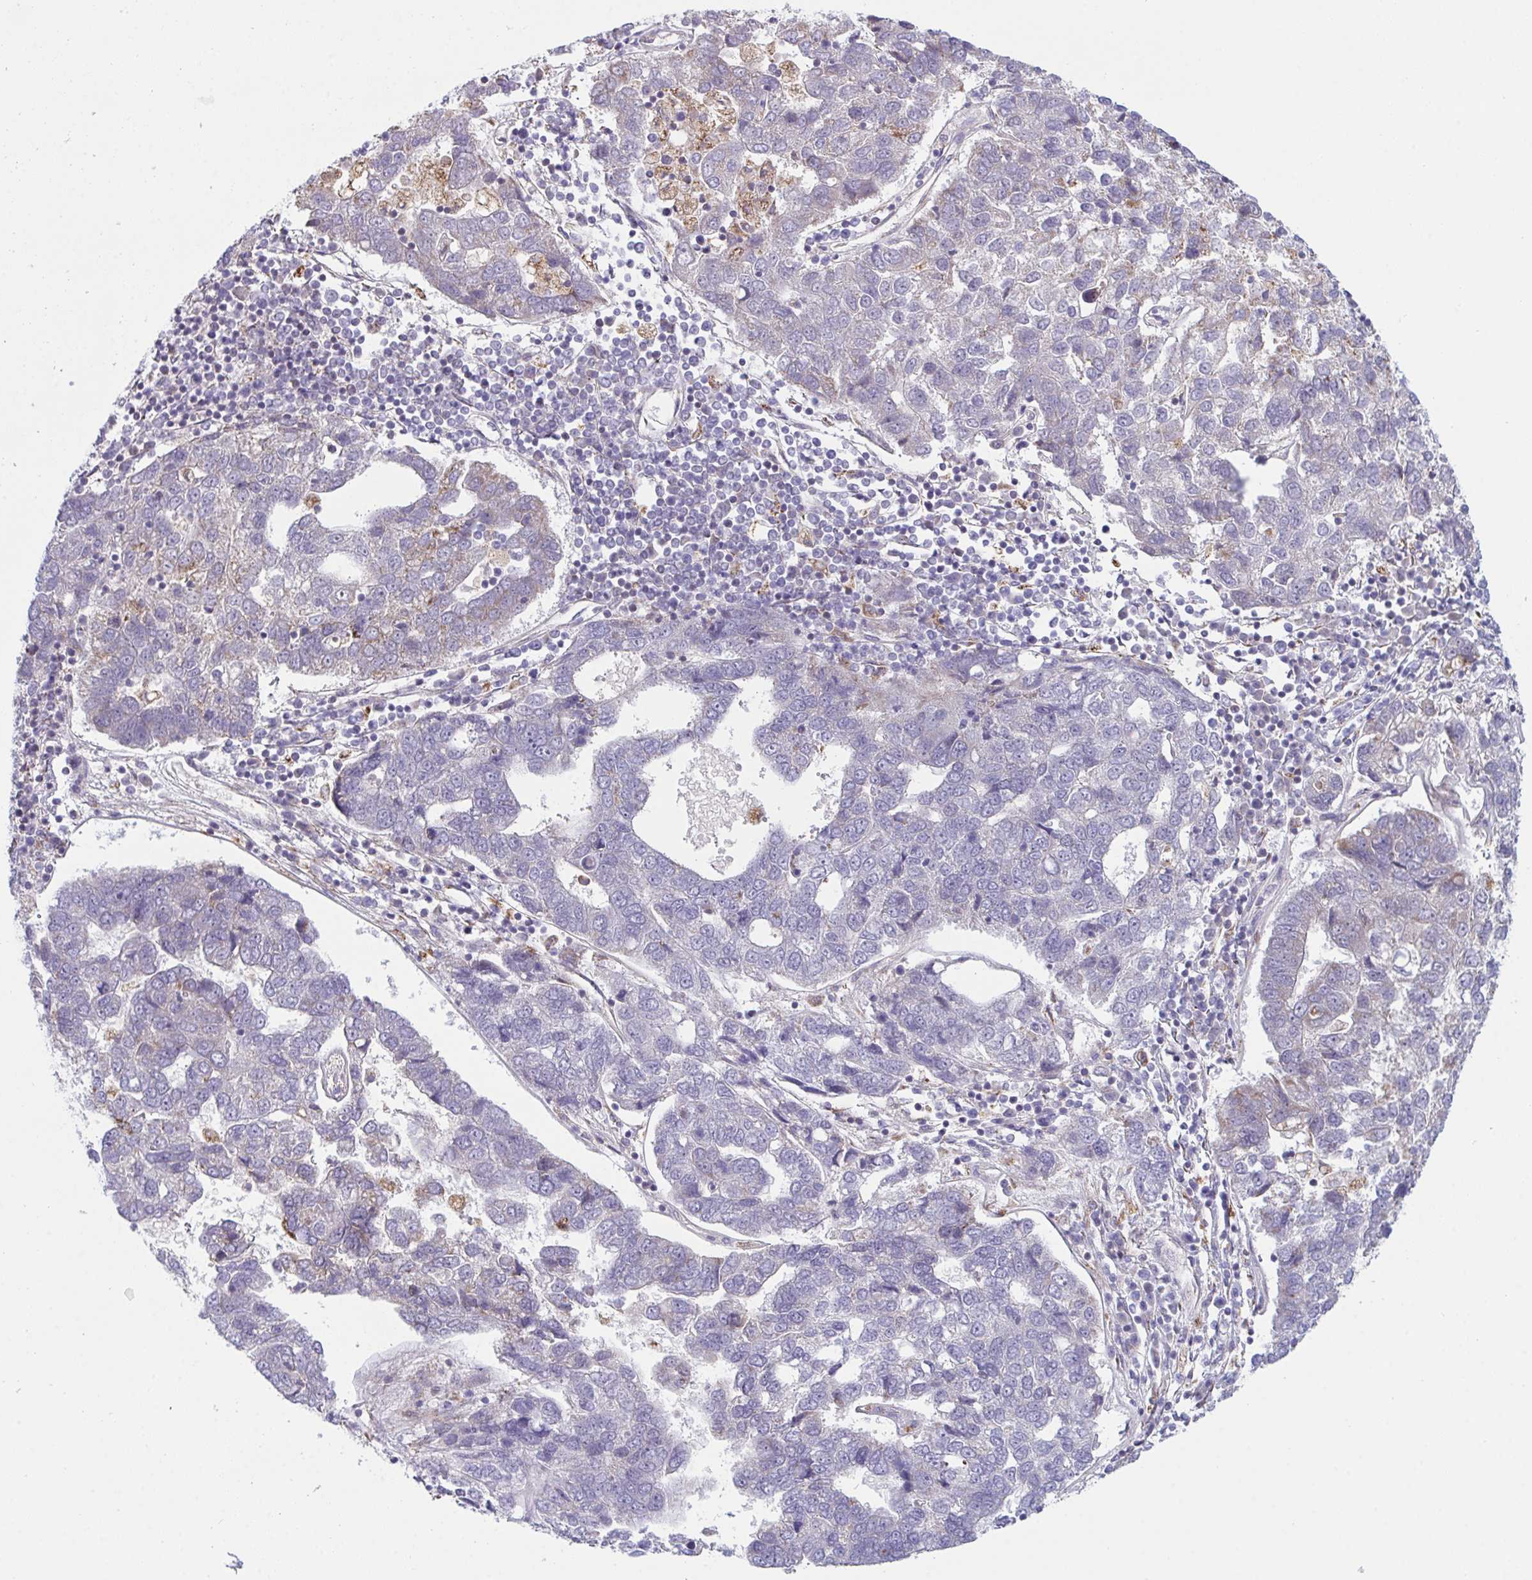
{"staining": {"intensity": "negative", "quantity": "none", "location": "none"}, "tissue": "pancreatic cancer", "cell_type": "Tumor cells", "image_type": "cancer", "snomed": [{"axis": "morphology", "description": "Adenocarcinoma, NOS"}, {"axis": "topography", "description": "Pancreas"}], "caption": "High magnification brightfield microscopy of adenocarcinoma (pancreatic) stained with DAB (brown) and counterstained with hematoxylin (blue): tumor cells show no significant positivity. (Stains: DAB (3,3'-diaminobenzidine) immunohistochemistry (IHC) with hematoxylin counter stain, Microscopy: brightfield microscopy at high magnification).", "gene": "XAF1", "patient": {"sex": "female", "age": 61}}